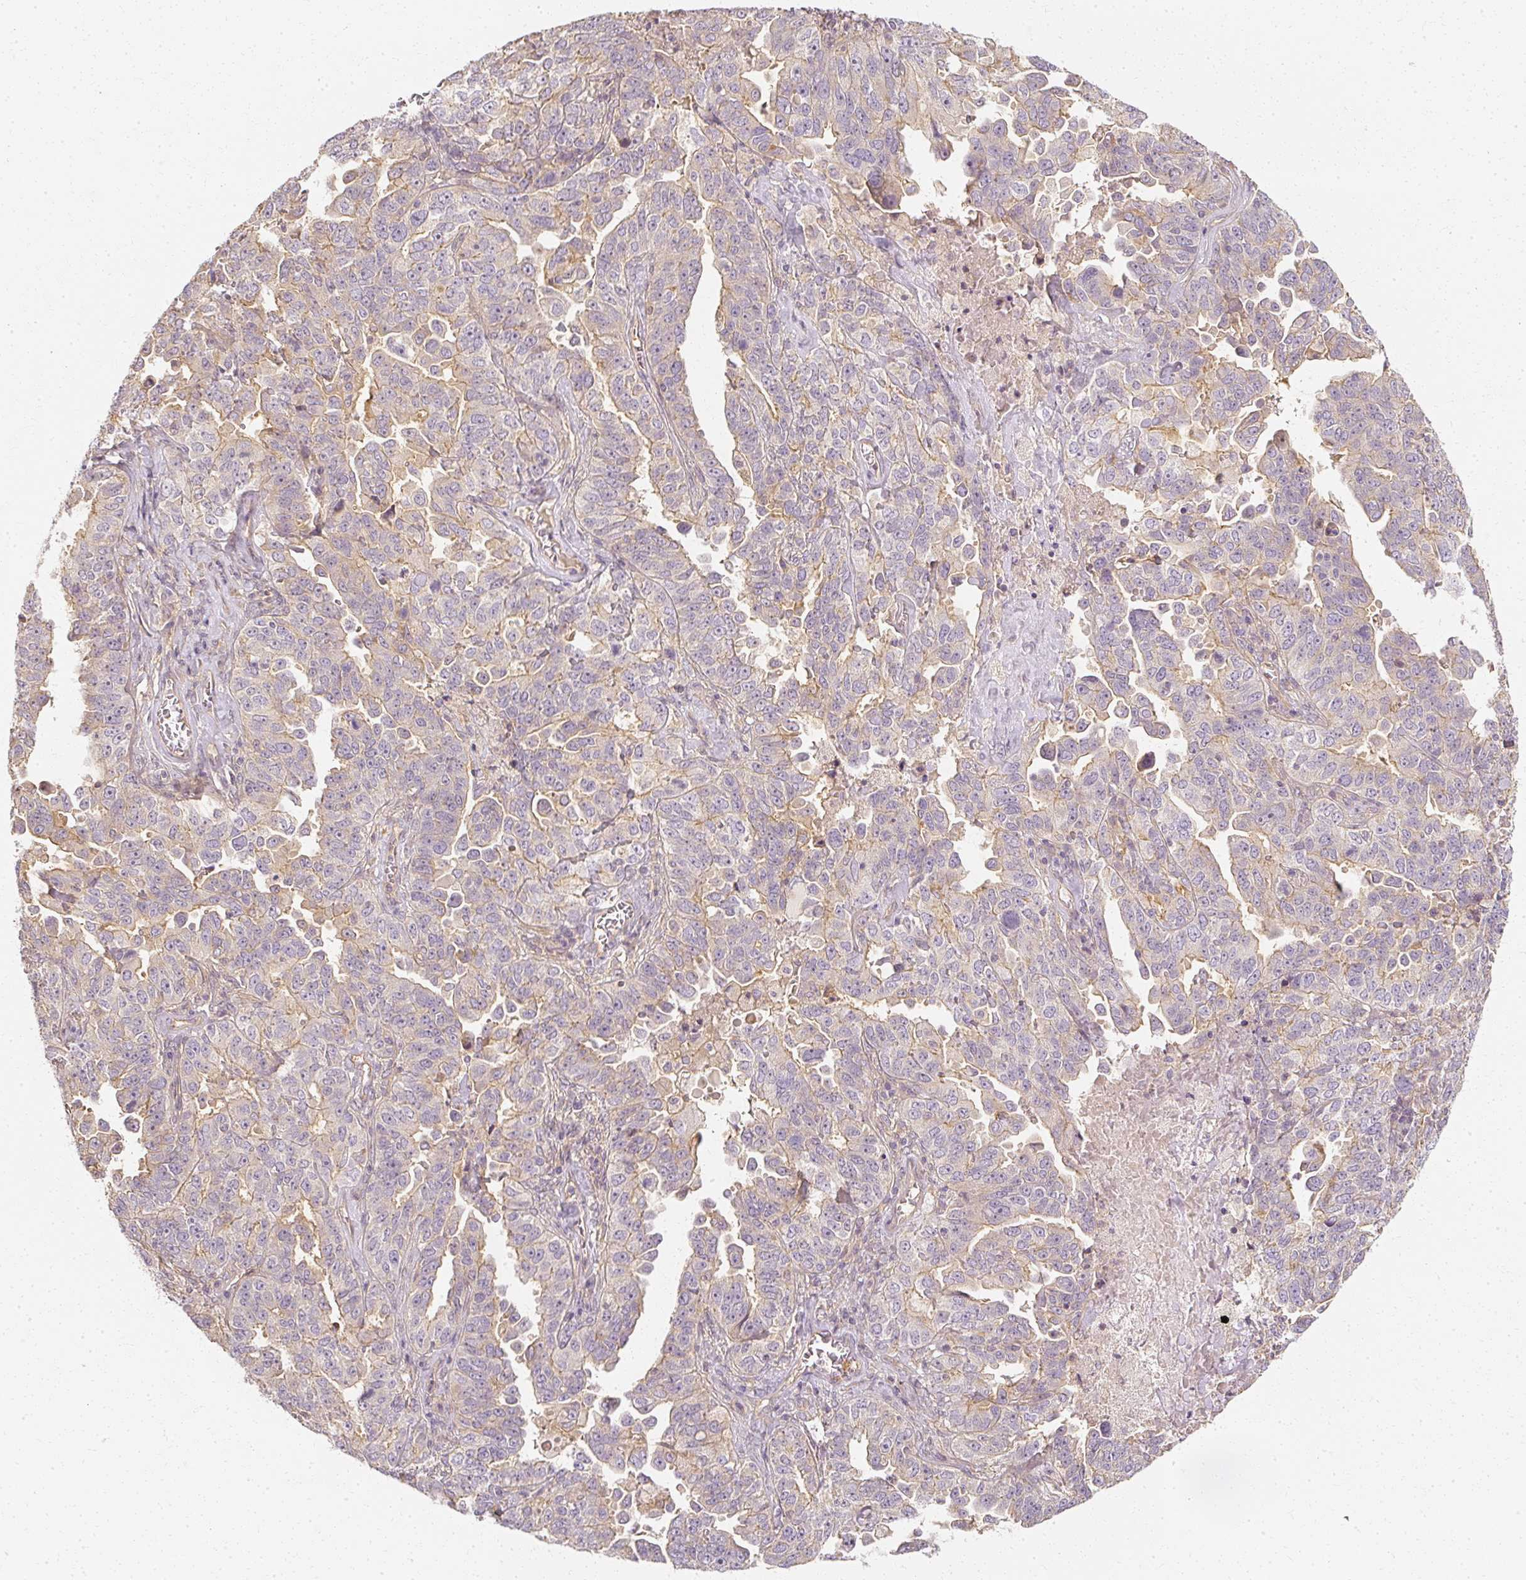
{"staining": {"intensity": "weak", "quantity": "25%-75%", "location": "cytoplasmic/membranous"}, "tissue": "ovarian cancer", "cell_type": "Tumor cells", "image_type": "cancer", "snomed": [{"axis": "morphology", "description": "Carcinoma, endometroid"}, {"axis": "topography", "description": "Ovary"}], "caption": "Ovarian cancer (endometroid carcinoma) tissue demonstrates weak cytoplasmic/membranous staining in about 25%-75% of tumor cells", "gene": "GNAQ", "patient": {"sex": "female", "age": 62}}